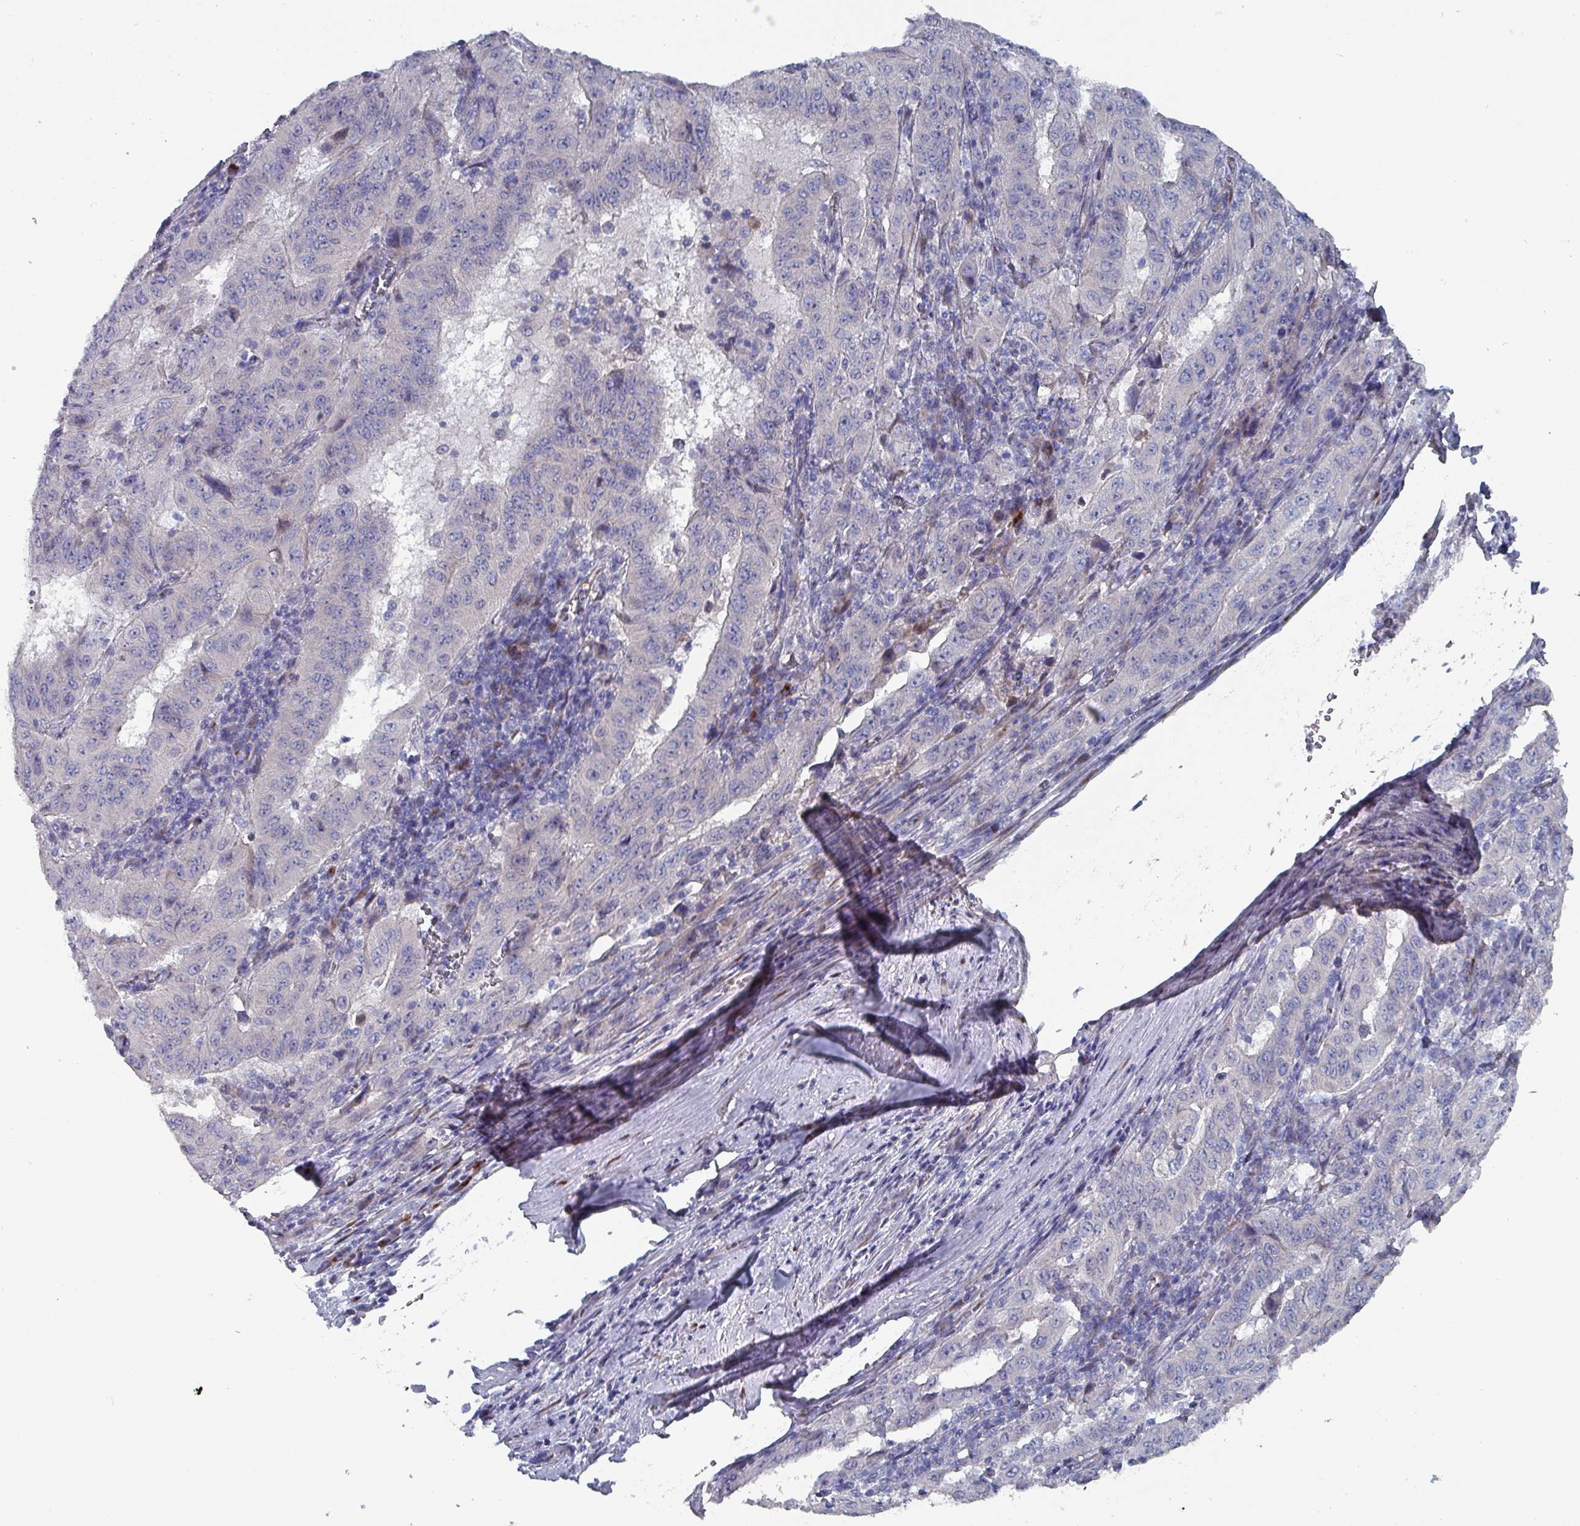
{"staining": {"intensity": "negative", "quantity": "none", "location": "none"}, "tissue": "pancreatic cancer", "cell_type": "Tumor cells", "image_type": "cancer", "snomed": [{"axis": "morphology", "description": "Adenocarcinoma, NOS"}, {"axis": "topography", "description": "Pancreas"}], "caption": "High magnification brightfield microscopy of pancreatic cancer stained with DAB (brown) and counterstained with hematoxylin (blue): tumor cells show no significant staining.", "gene": "DRD5", "patient": {"sex": "male", "age": 63}}